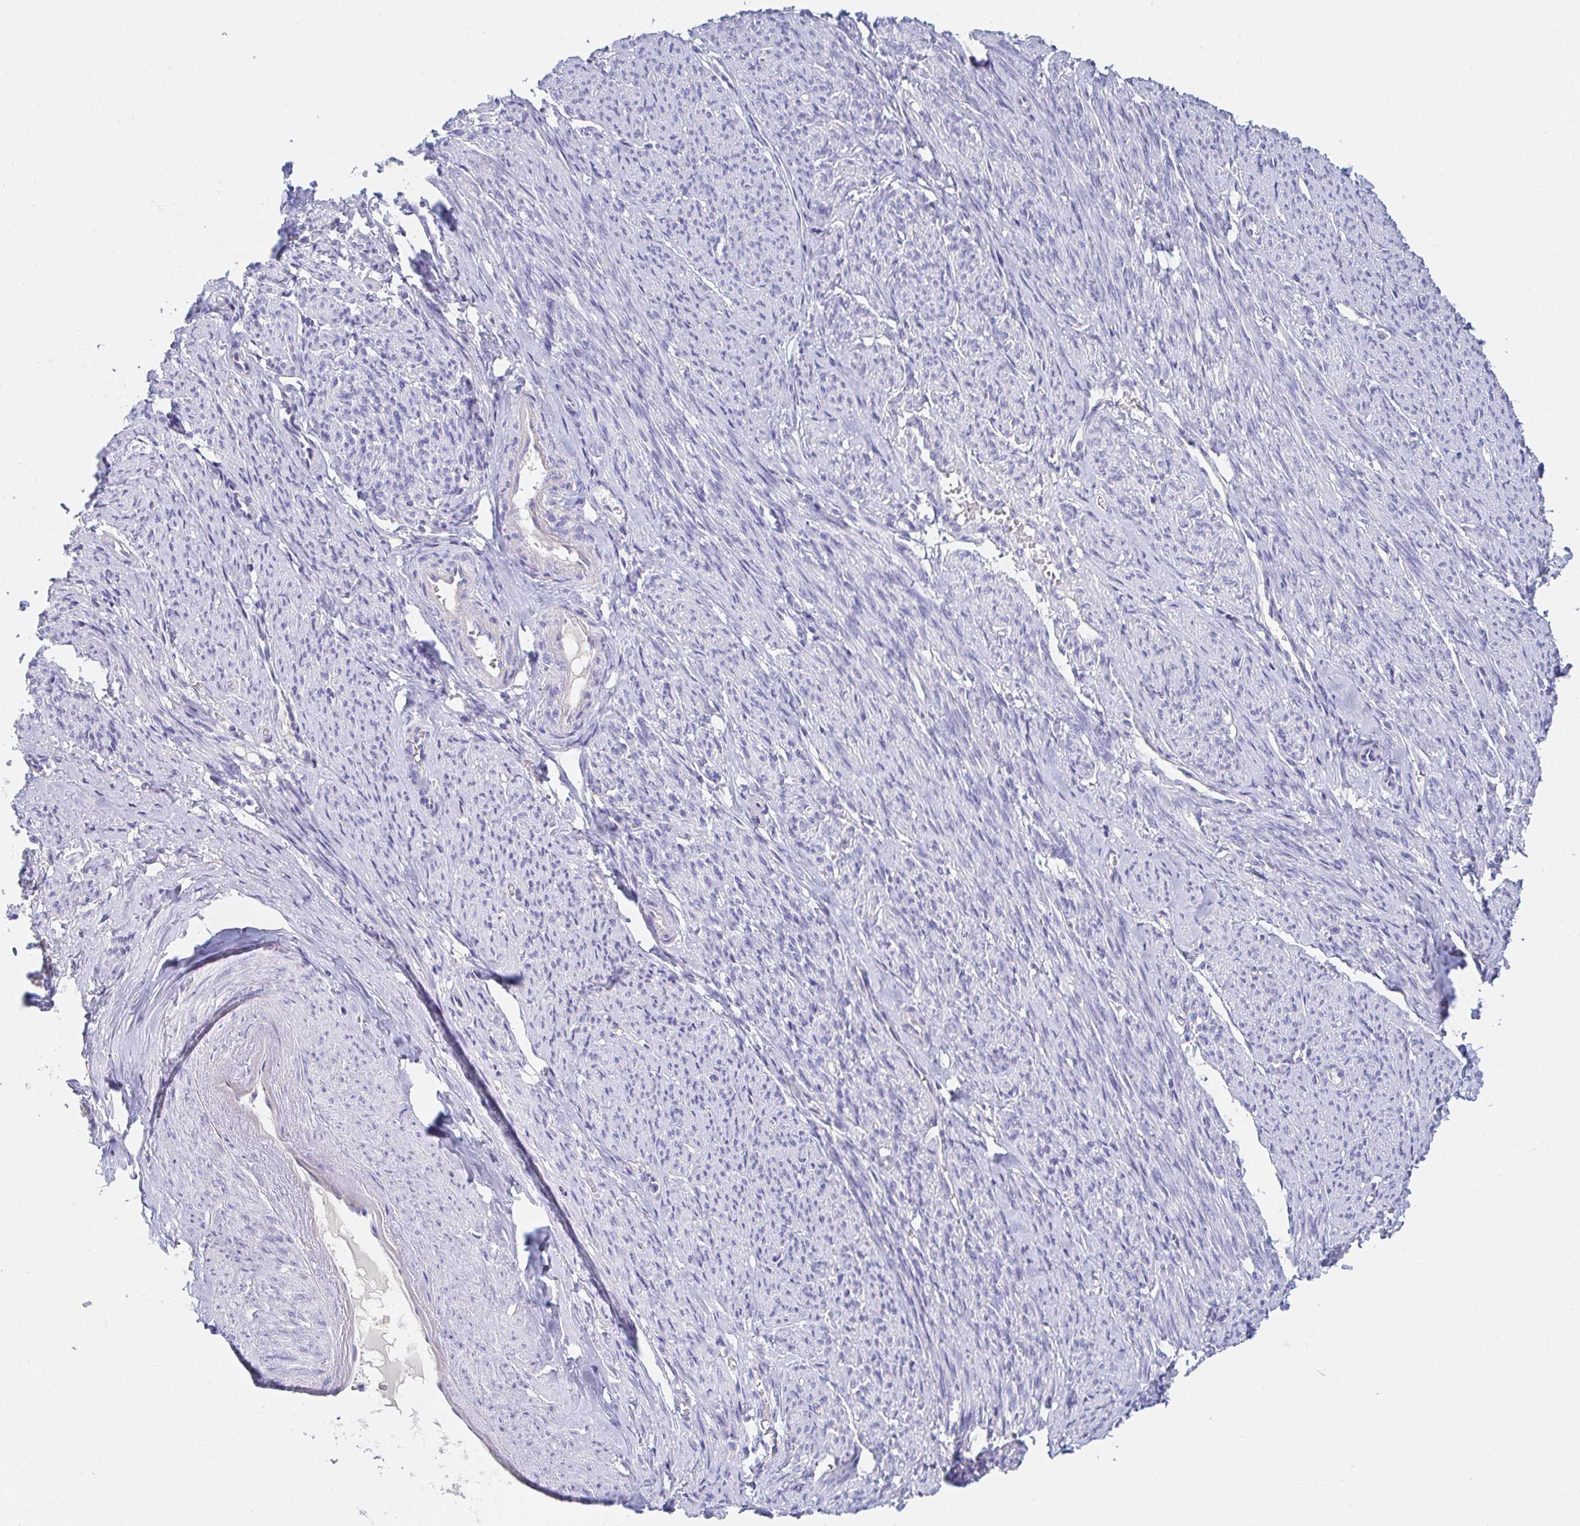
{"staining": {"intensity": "negative", "quantity": "none", "location": "none"}, "tissue": "smooth muscle", "cell_type": "Smooth muscle cells", "image_type": "normal", "snomed": [{"axis": "morphology", "description": "Normal tissue, NOS"}, {"axis": "topography", "description": "Smooth muscle"}], "caption": "DAB (3,3'-diaminobenzidine) immunohistochemical staining of benign human smooth muscle exhibits no significant expression in smooth muscle cells.", "gene": "PDE6B", "patient": {"sex": "female", "age": 65}}